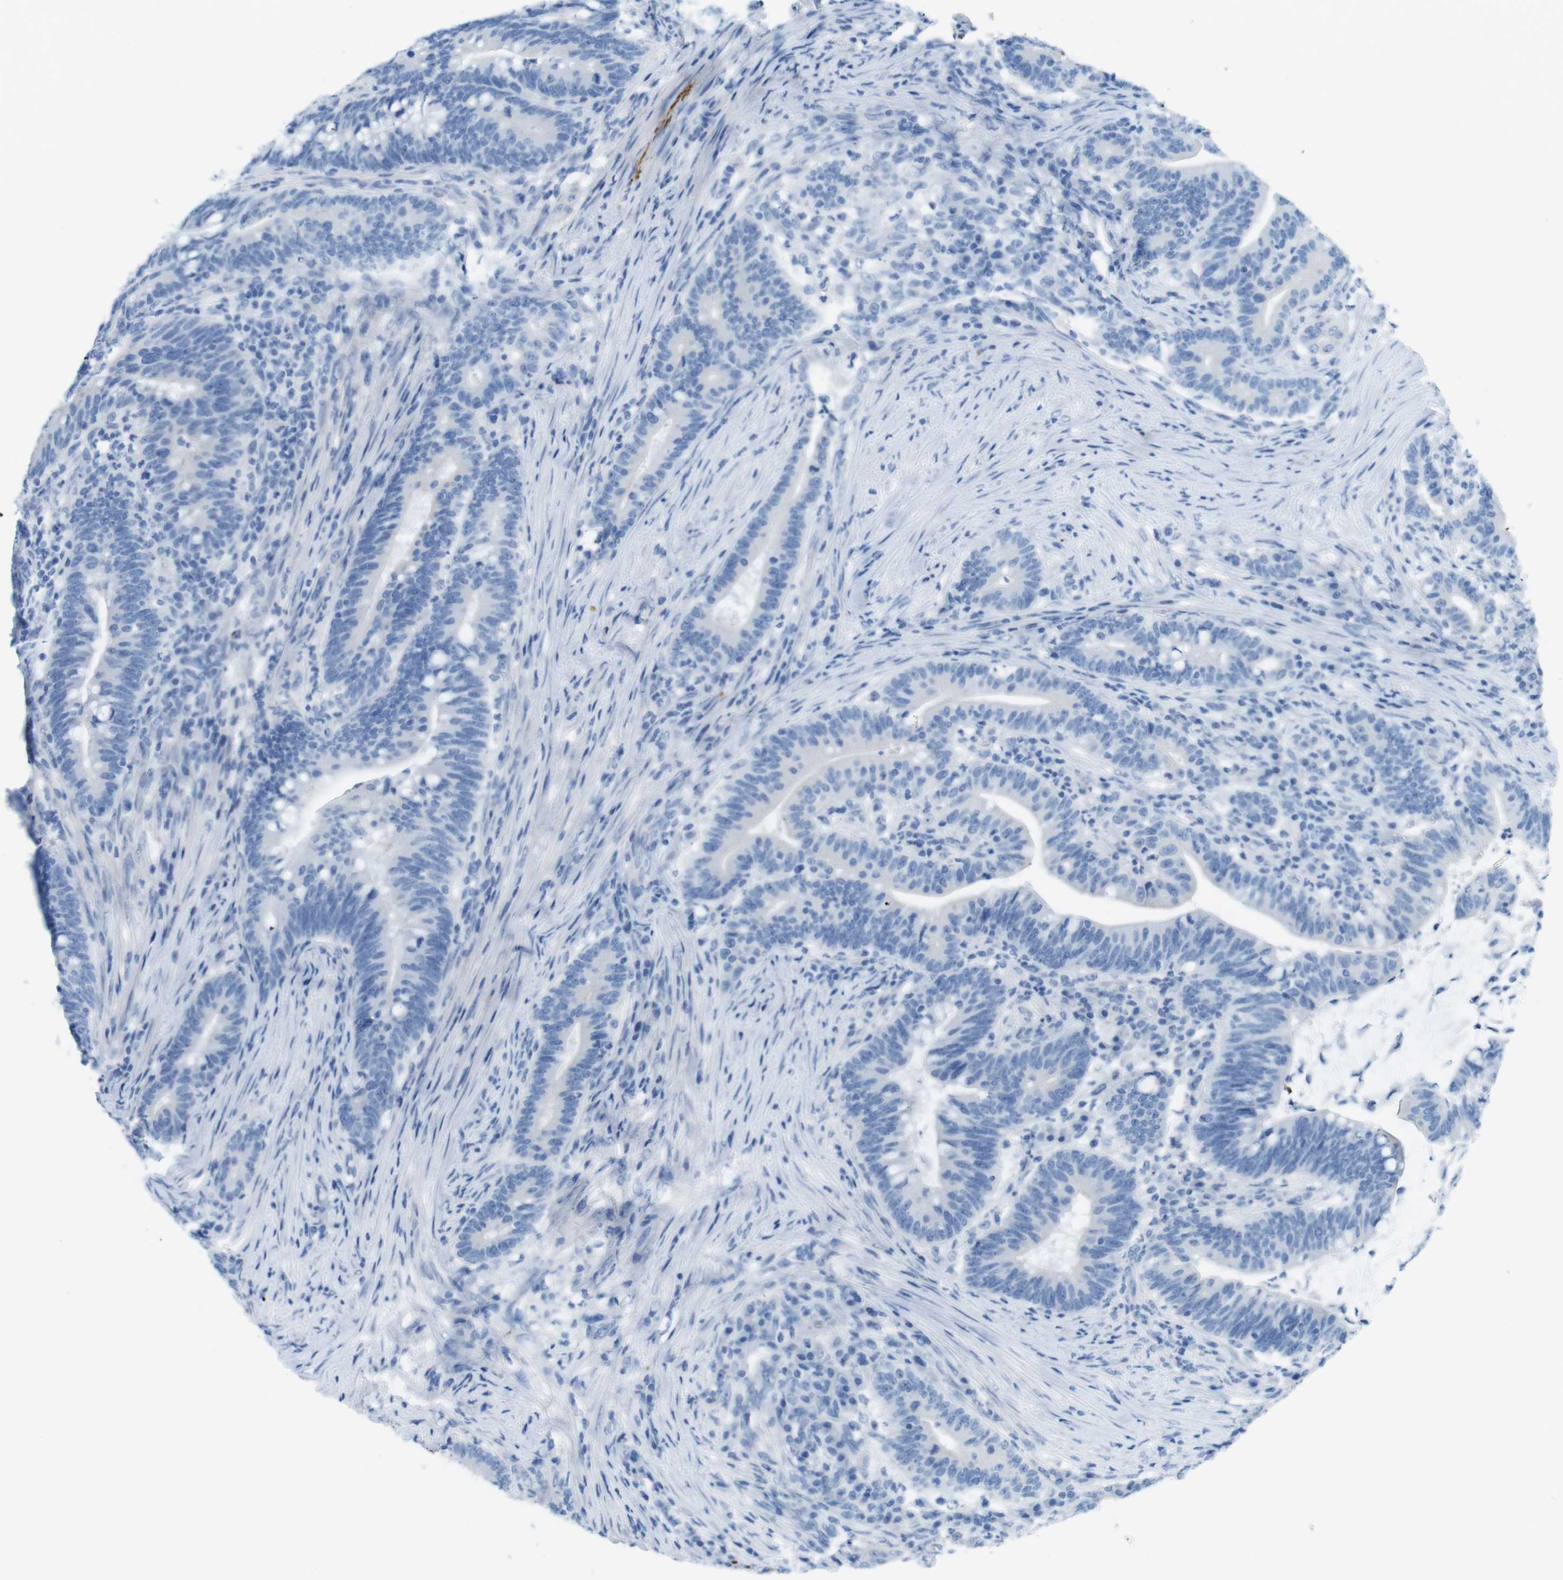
{"staining": {"intensity": "negative", "quantity": "none", "location": "none"}, "tissue": "colorectal cancer", "cell_type": "Tumor cells", "image_type": "cancer", "snomed": [{"axis": "morphology", "description": "Normal tissue, NOS"}, {"axis": "morphology", "description": "Adenocarcinoma, NOS"}, {"axis": "topography", "description": "Colon"}], "caption": "Human colorectal adenocarcinoma stained for a protein using IHC demonstrates no staining in tumor cells.", "gene": "GAP43", "patient": {"sex": "female", "age": 66}}